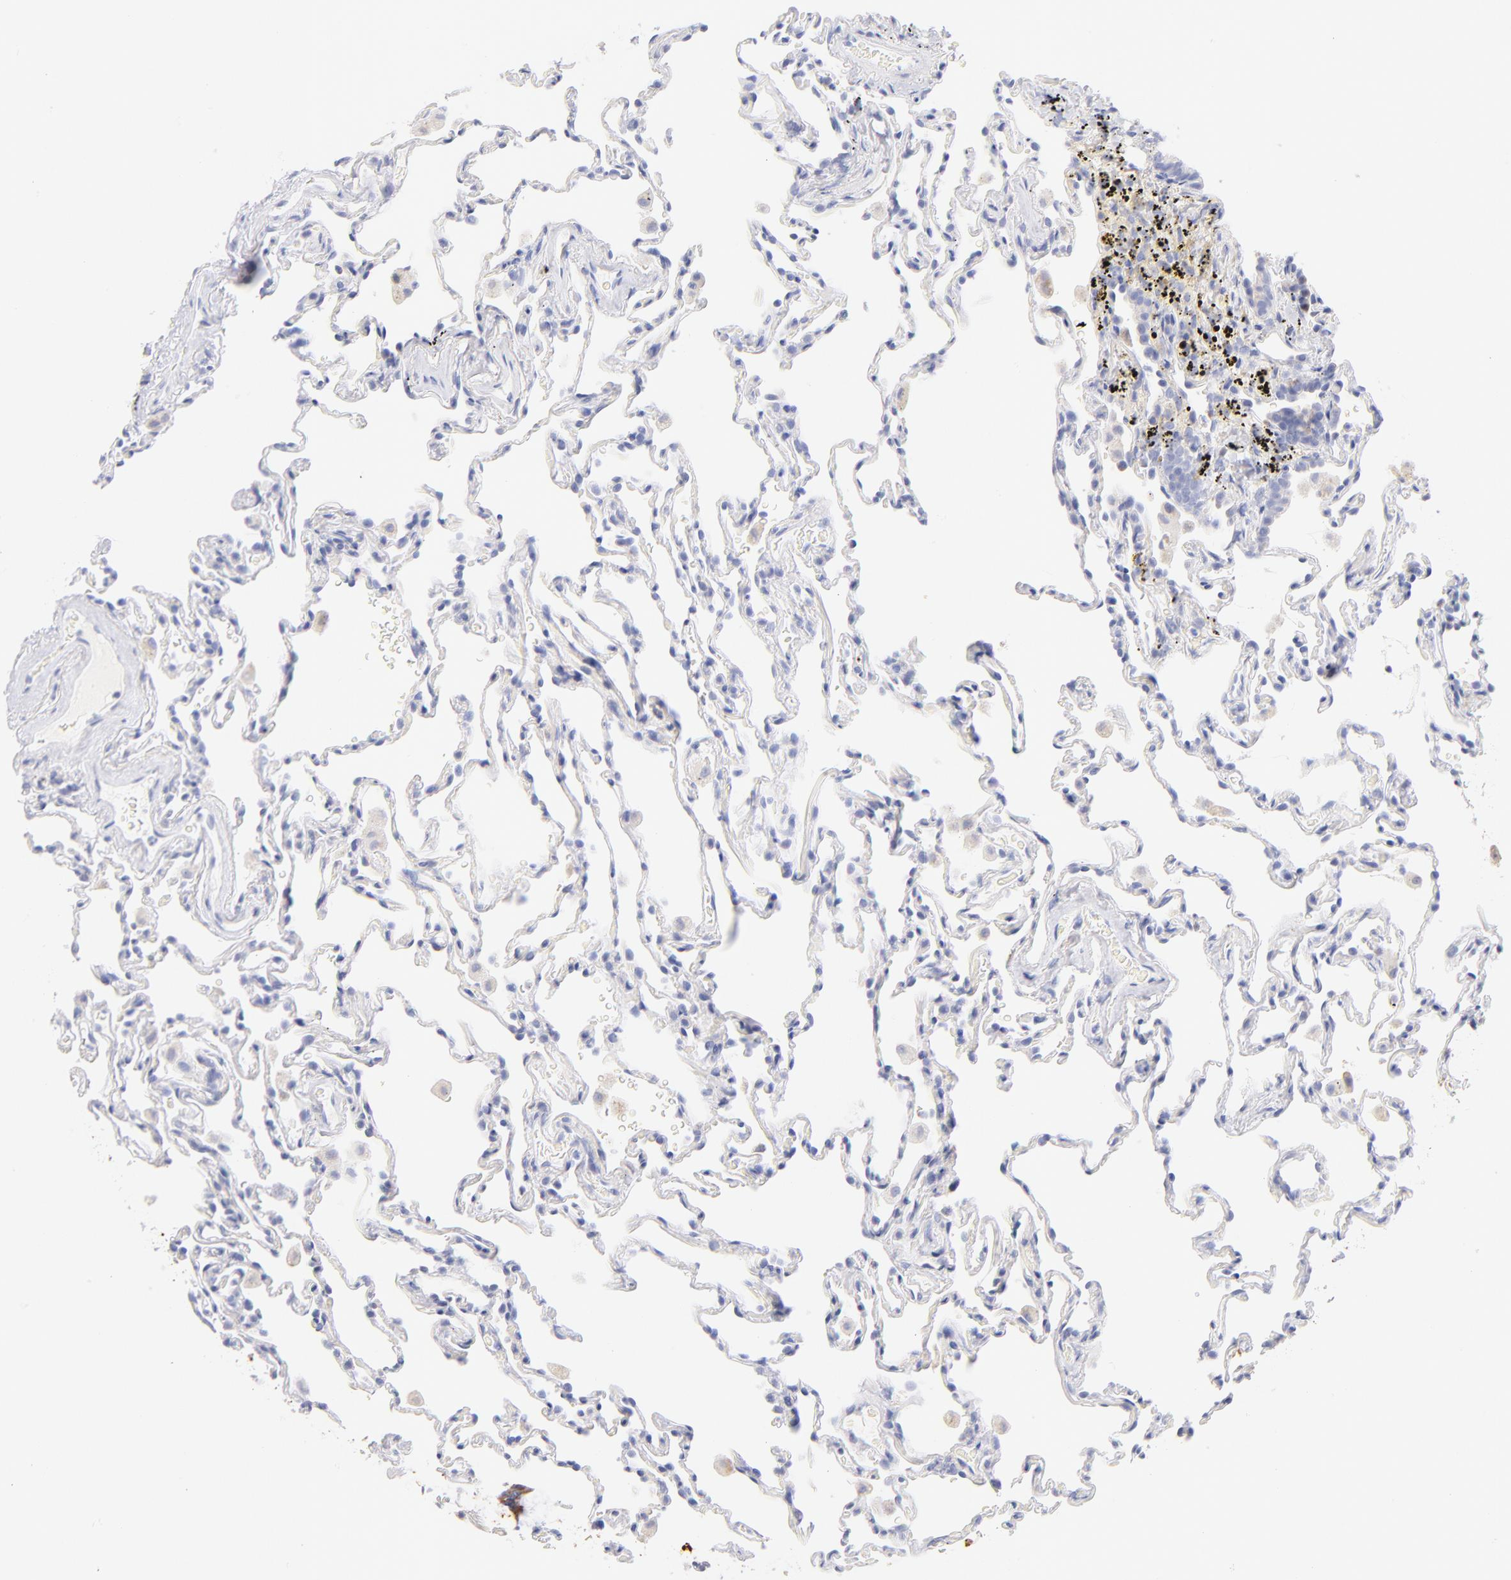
{"staining": {"intensity": "weak", "quantity": "<25%", "location": "cytoplasmic/membranous"}, "tissue": "lung", "cell_type": "Alveolar cells", "image_type": "normal", "snomed": [{"axis": "morphology", "description": "Normal tissue, NOS"}, {"axis": "morphology", "description": "Soft tissue tumor metastatic"}, {"axis": "topography", "description": "Lung"}], "caption": "Immunohistochemical staining of unremarkable human lung exhibits no significant staining in alveolar cells. (DAB immunohistochemistry (IHC) visualized using brightfield microscopy, high magnification).", "gene": "AIFM1", "patient": {"sex": "male", "age": 59}}